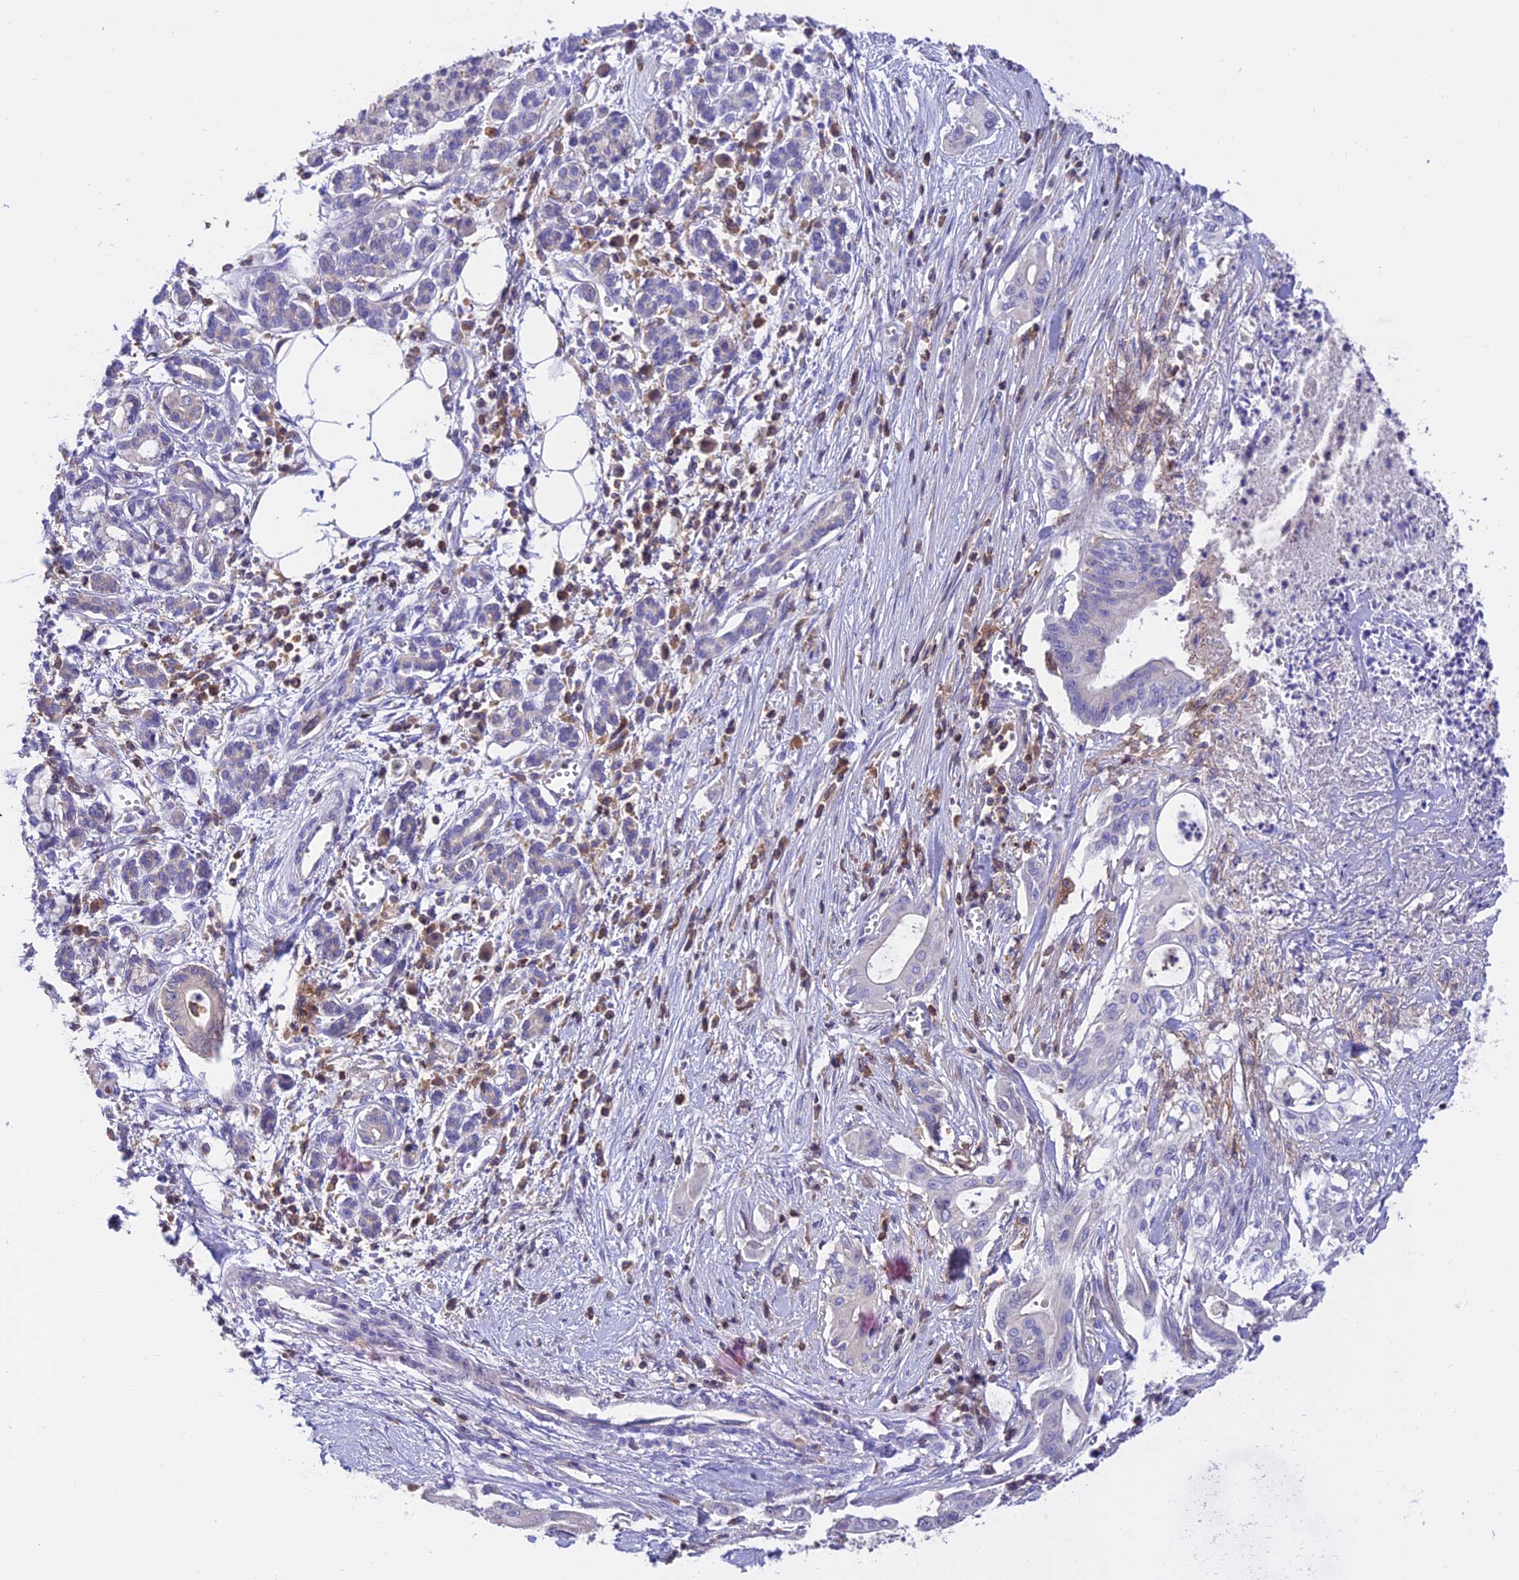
{"staining": {"intensity": "negative", "quantity": "none", "location": "none"}, "tissue": "pancreatic cancer", "cell_type": "Tumor cells", "image_type": "cancer", "snomed": [{"axis": "morphology", "description": "Adenocarcinoma, NOS"}, {"axis": "topography", "description": "Pancreas"}], "caption": "This is an immunohistochemistry (IHC) image of human adenocarcinoma (pancreatic). There is no expression in tumor cells.", "gene": "LPXN", "patient": {"sex": "male", "age": 58}}